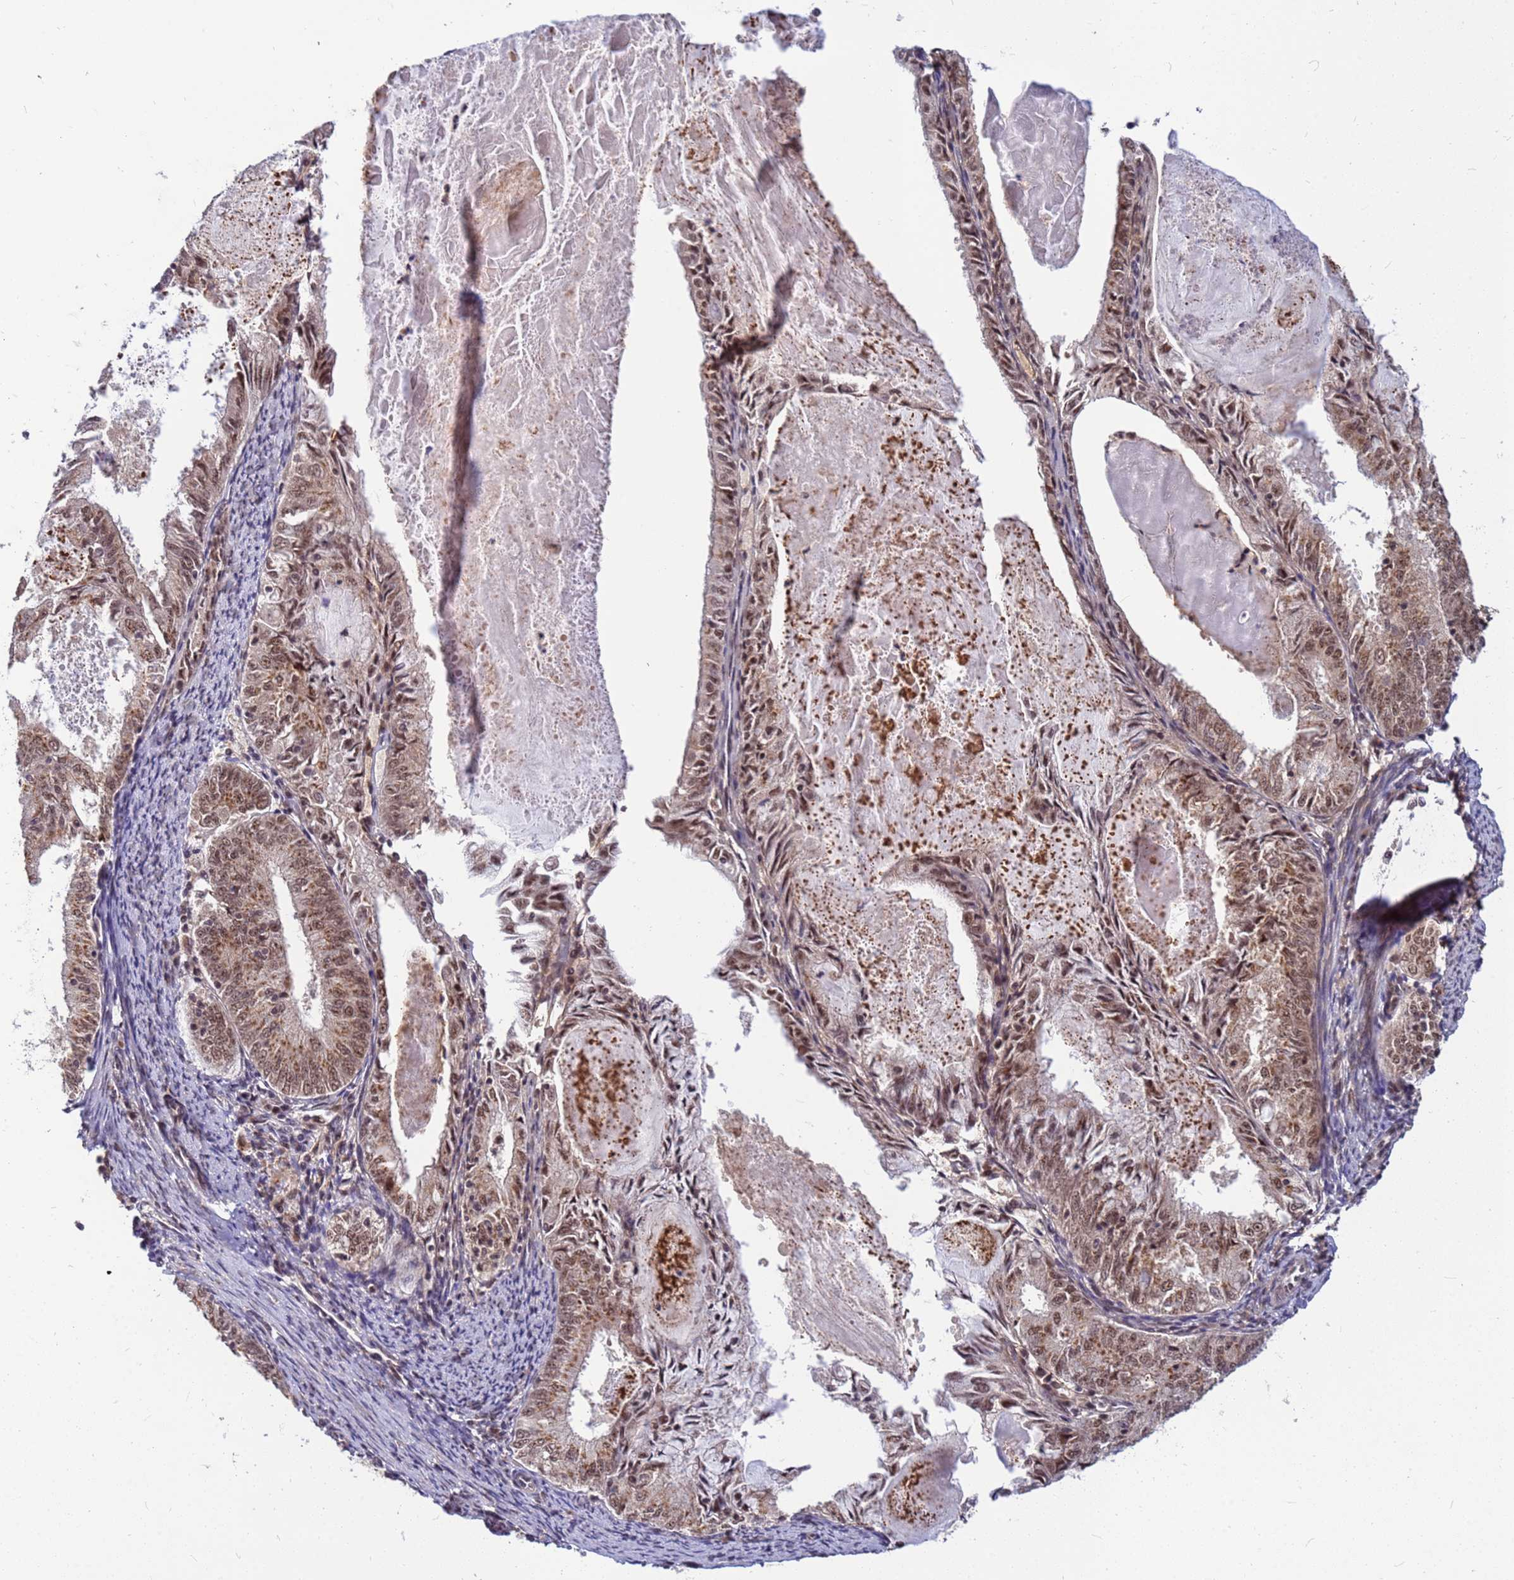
{"staining": {"intensity": "moderate", "quantity": ">75%", "location": "cytoplasmic/membranous,nuclear"}, "tissue": "endometrial cancer", "cell_type": "Tumor cells", "image_type": "cancer", "snomed": [{"axis": "morphology", "description": "Adenocarcinoma, NOS"}, {"axis": "topography", "description": "Endometrium"}], "caption": "Immunohistochemical staining of endometrial cancer exhibits medium levels of moderate cytoplasmic/membranous and nuclear positivity in approximately >75% of tumor cells.", "gene": "NCBP2", "patient": {"sex": "female", "age": 57}}